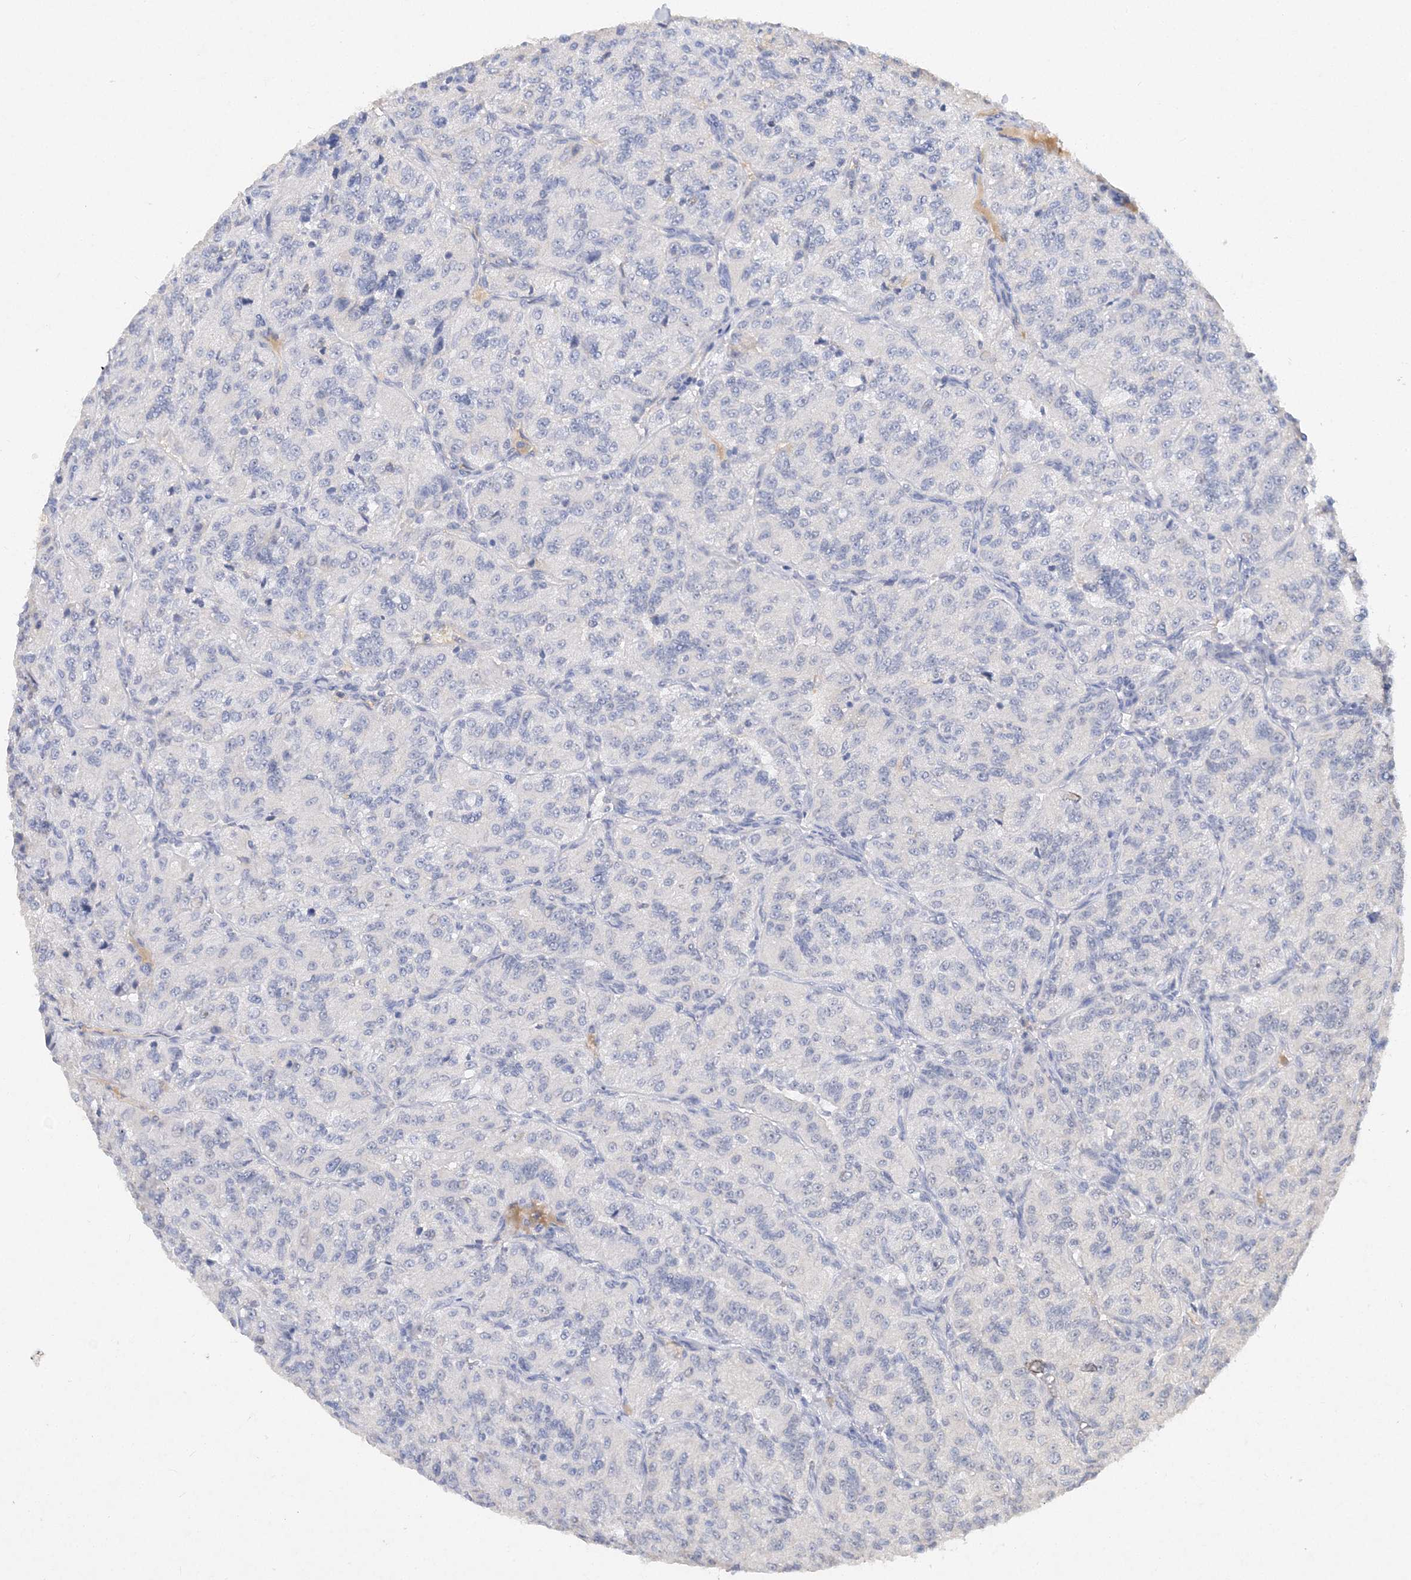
{"staining": {"intensity": "negative", "quantity": "none", "location": "none"}, "tissue": "renal cancer", "cell_type": "Tumor cells", "image_type": "cancer", "snomed": [{"axis": "morphology", "description": "Adenocarcinoma, NOS"}, {"axis": "topography", "description": "Kidney"}], "caption": "A high-resolution image shows IHC staining of renal cancer, which displays no significant expression in tumor cells.", "gene": "C11orf58", "patient": {"sex": "female", "age": 63}}